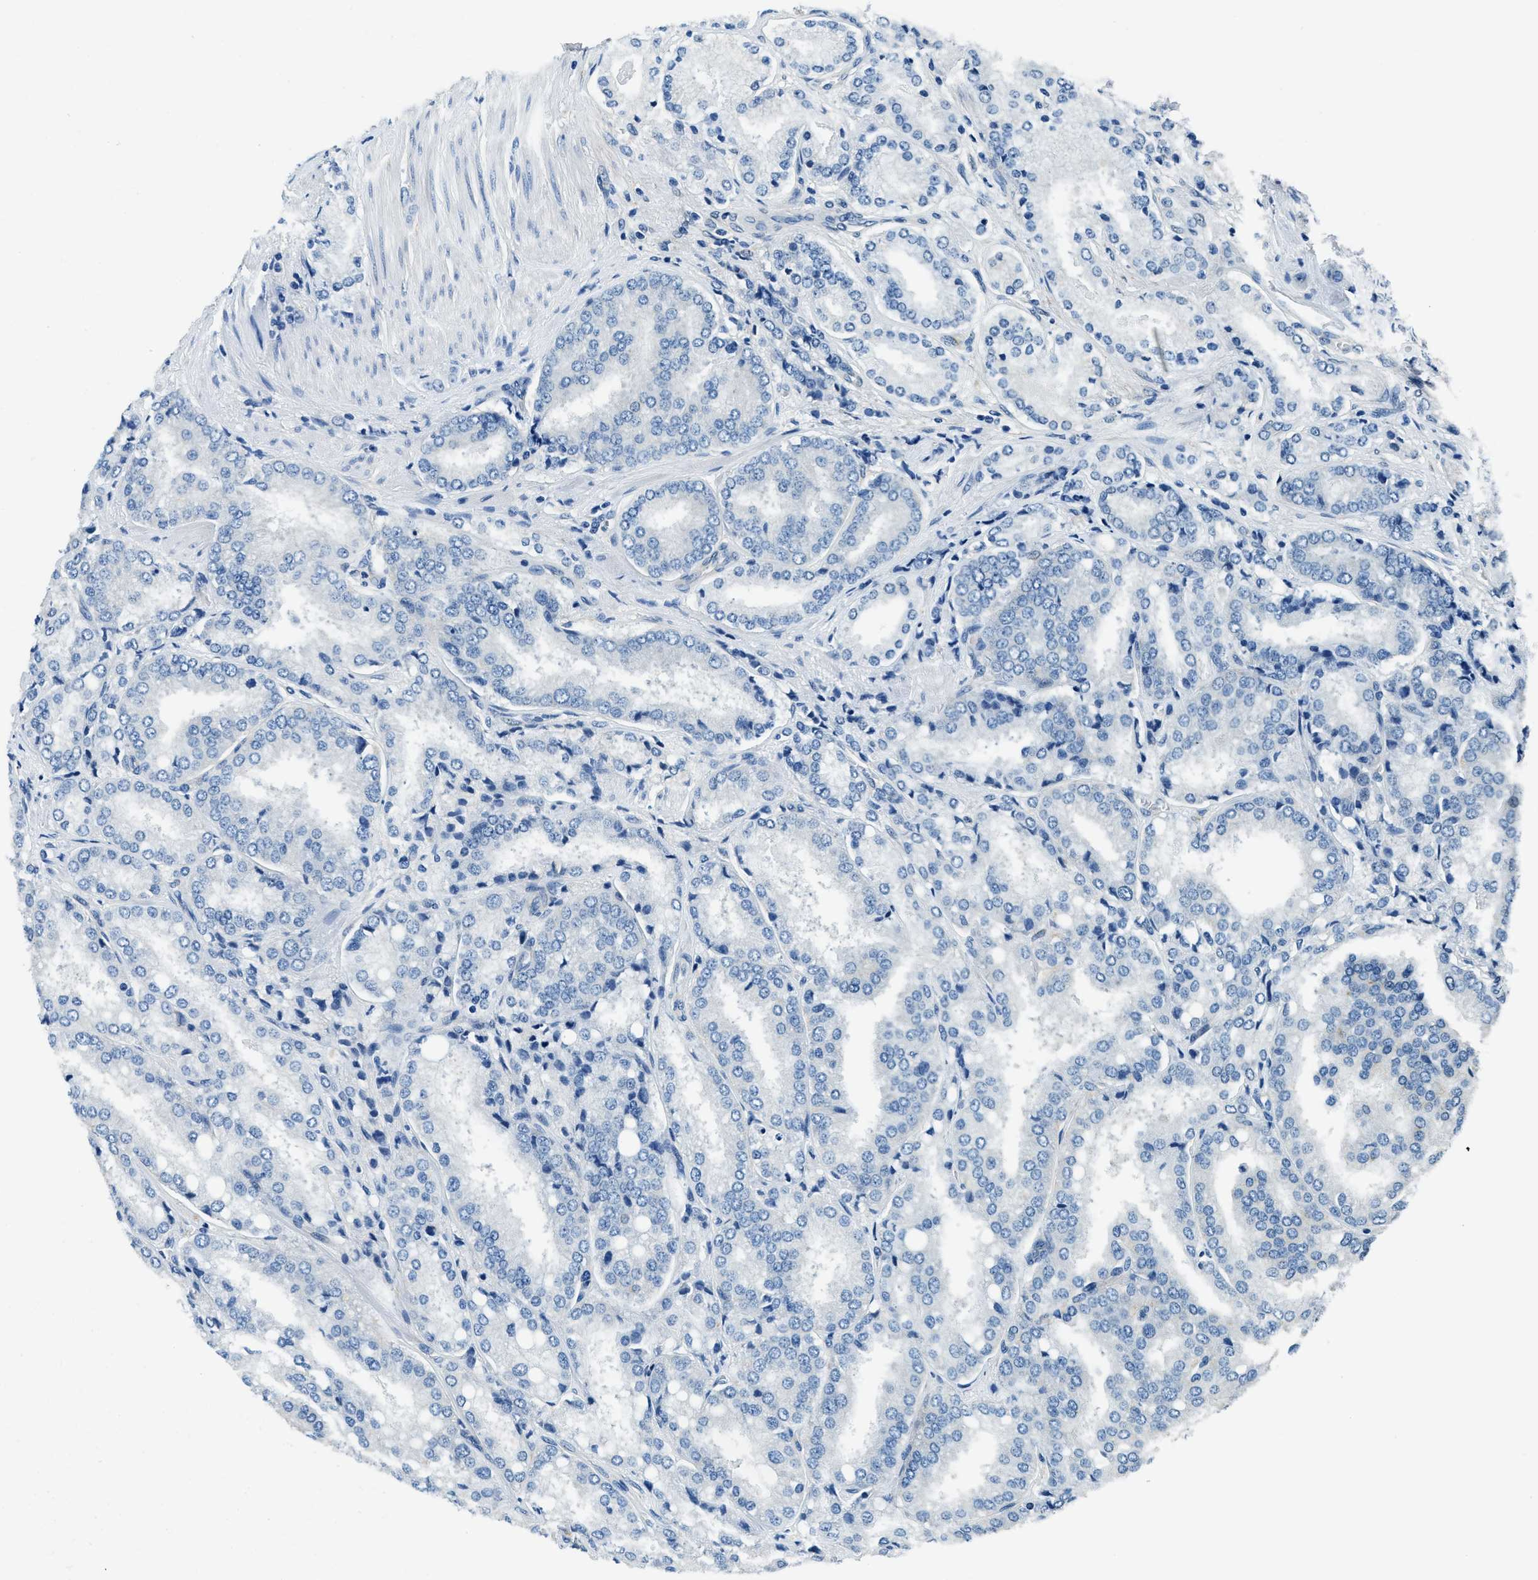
{"staining": {"intensity": "negative", "quantity": "none", "location": "none"}, "tissue": "prostate cancer", "cell_type": "Tumor cells", "image_type": "cancer", "snomed": [{"axis": "morphology", "description": "Adenocarcinoma, High grade"}, {"axis": "topography", "description": "Prostate"}], "caption": "Tumor cells show no significant protein positivity in prostate cancer.", "gene": "TMEM186", "patient": {"sex": "male", "age": 50}}